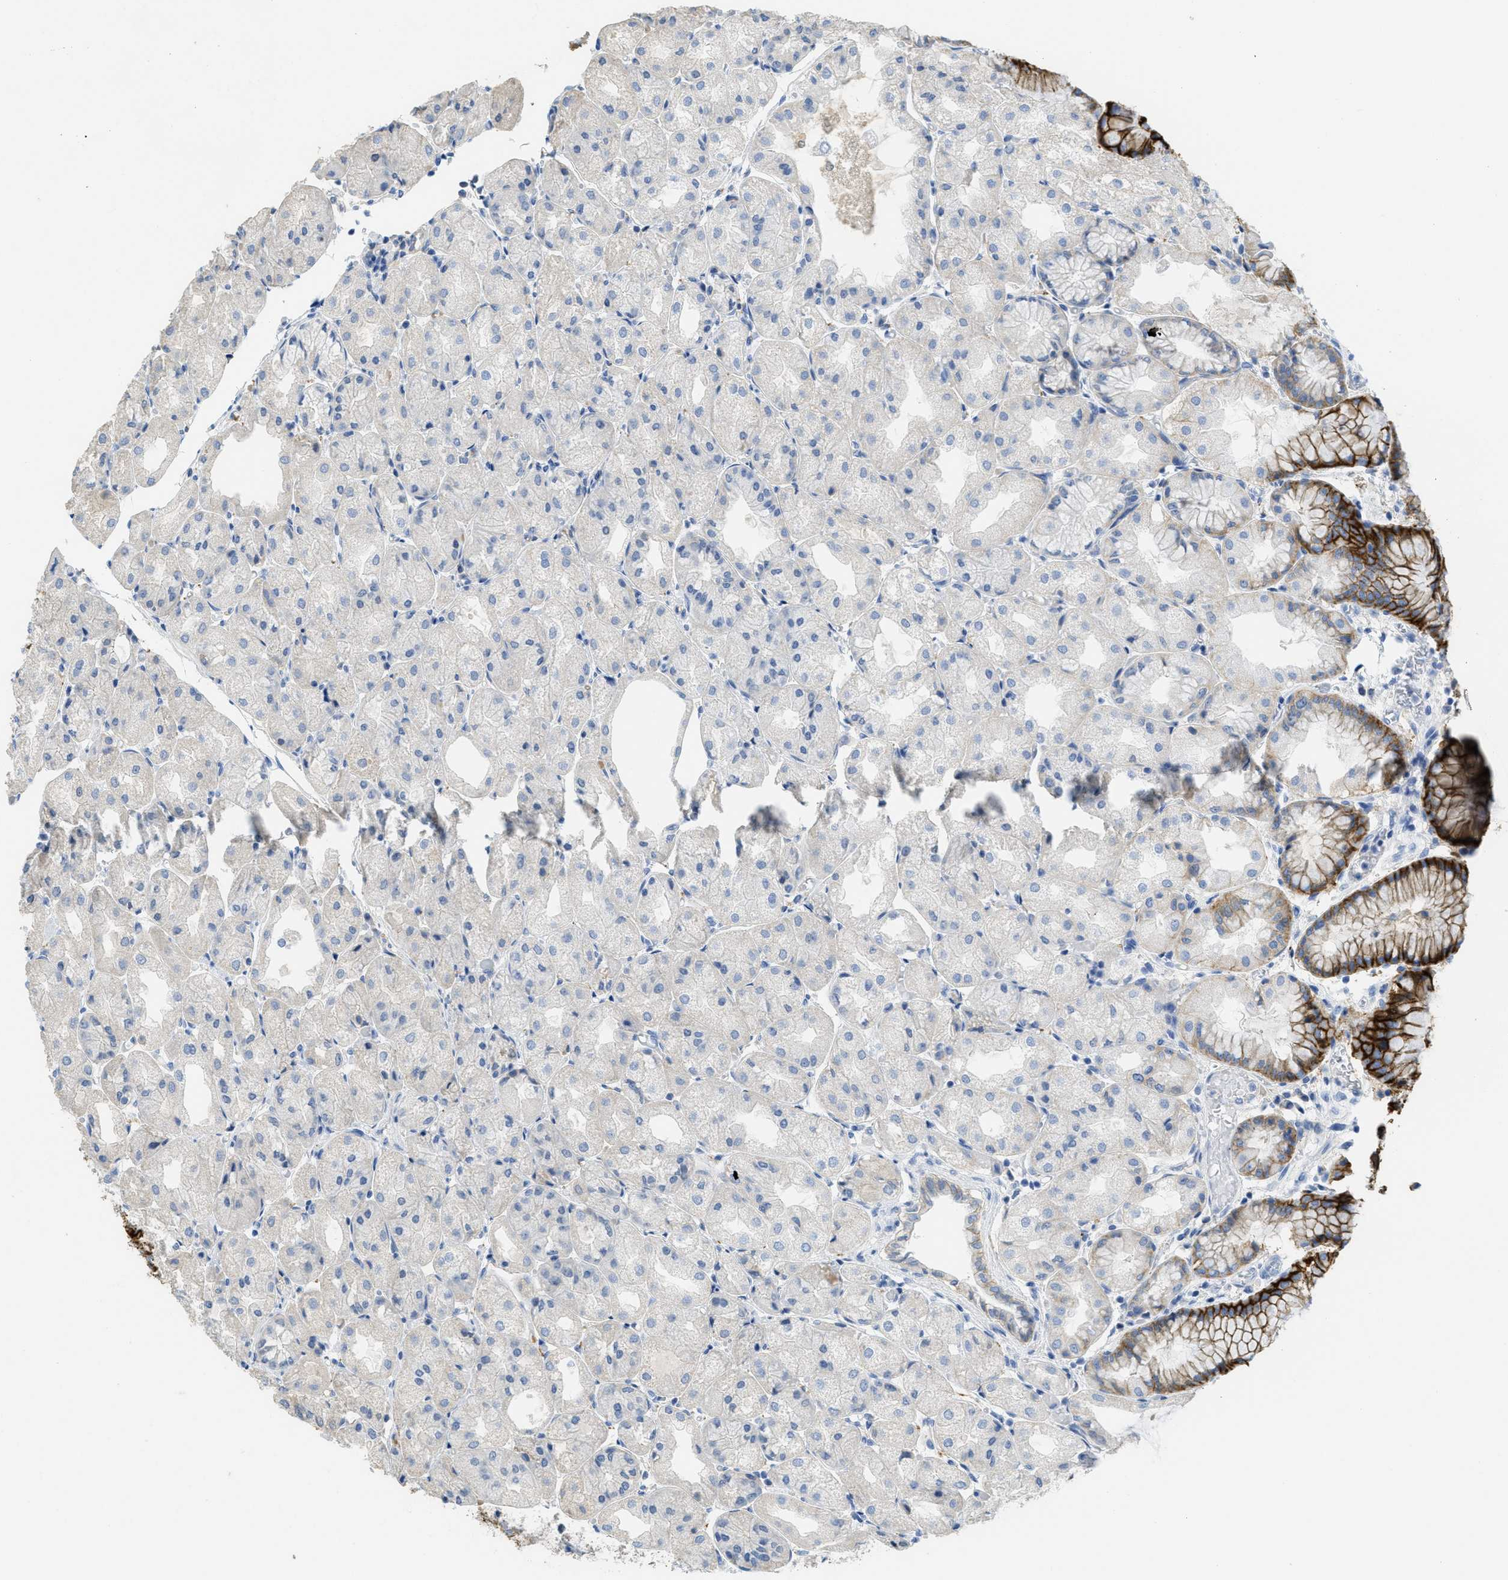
{"staining": {"intensity": "strong", "quantity": "25%-75%", "location": "cytoplasmic/membranous"}, "tissue": "stomach", "cell_type": "Glandular cells", "image_type": "normal", "snomed": [{"axis": "morphology", "description": "Normal tissue, NOS"}, {"axis": "topography", "description": "Stomach, upper"}], "caption": "Protein staining shows strong cytoplasmic/membranous expression in about 25%-75% of glandular cells in normal stomach.", "gene": "CNNM4", "patient": {"sex": "male", "age": 72}}